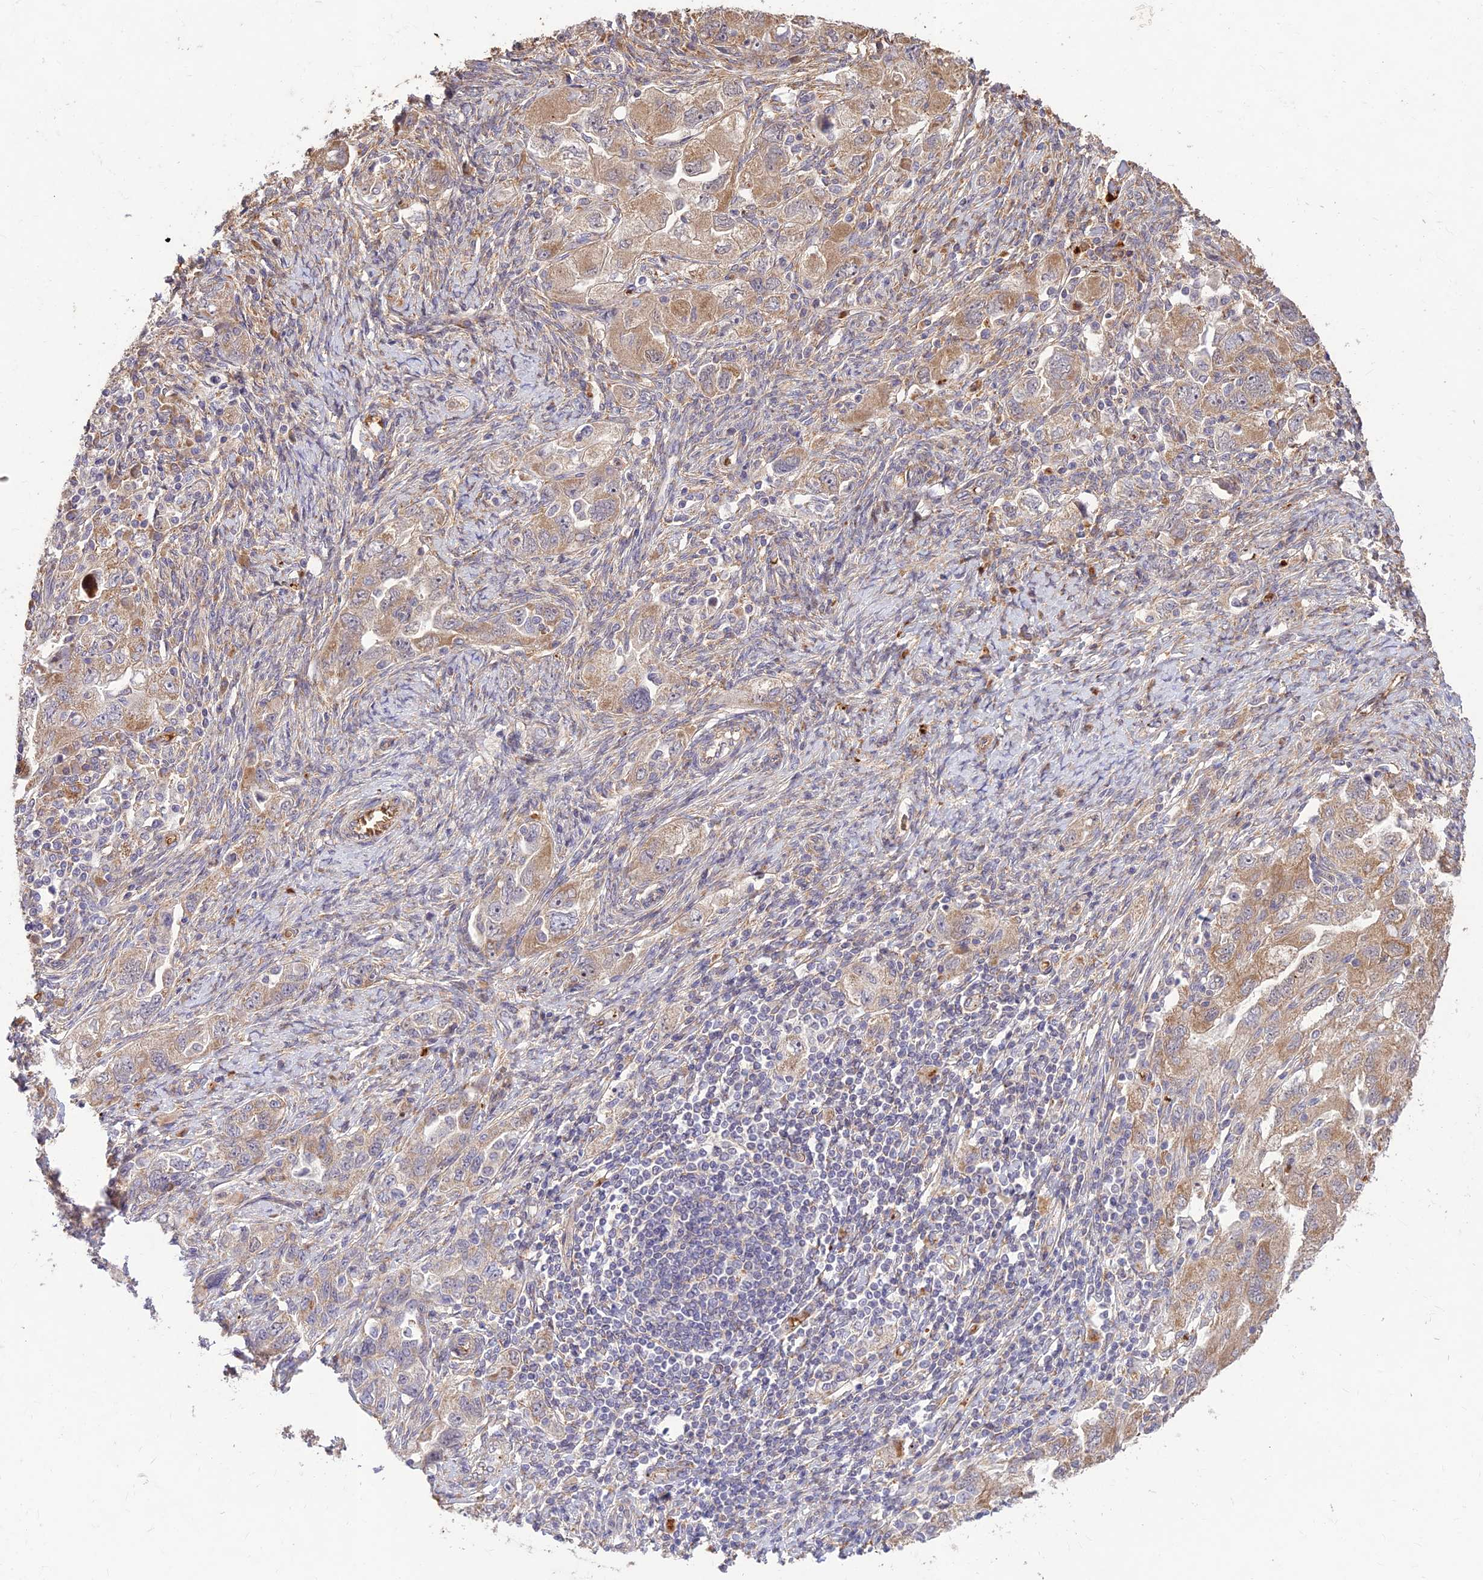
{"staining": {"intensity": "weak", "quantity": ">75%", "location": "cytoplasmic/membranous"}, "tissue": "ovarian cancer", "cell_type": "Tumor cells", "image_type": "cancer", "snomed": [{"axis": "morphology", "description": "Carcinoma, NOS"}, {"axis": "morphology", "description": "Cystadenocarcinoma, serous, NOS"}, {"axis": "topography", "description": "Ovary"}], "caption": "Carcinoma (ovarian) was stained to show a protein in brown. There is low levels of weak cytoplasmic/membranous expression in about >75% of tumor cells.", "gene": "PPP1R11", "patient": {"sex": "female", "age": 69}}